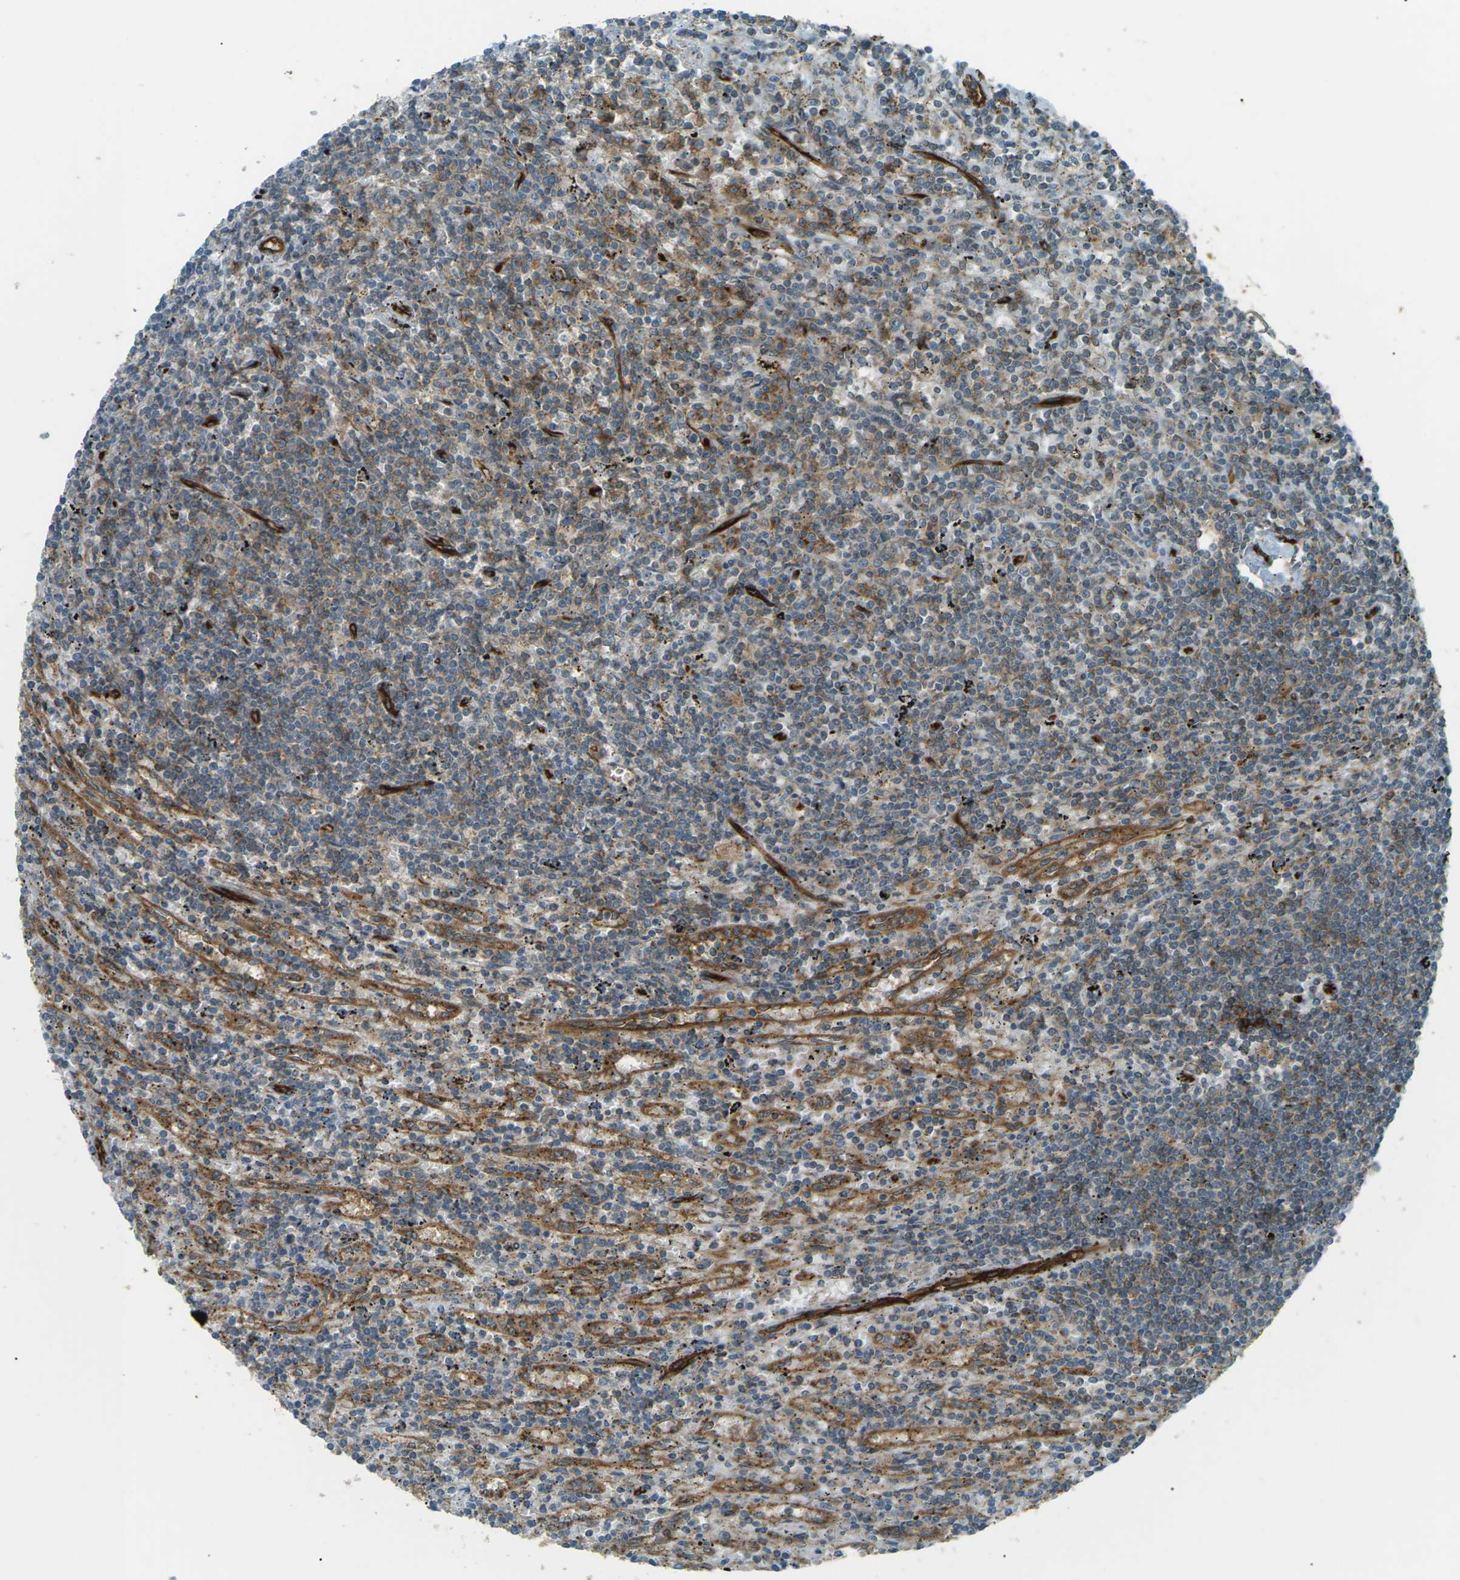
{"staining": {"intensity": "moderate", "quantity": "<25%", "location": "cytoplasmic/membranous"}, "tissue": "lymphoma", "cell_type": "Tumor cells", "image_type": "cancer", "snomed": [{"axis": "morphology", "description": "Malignant lymphoma, non-Hodgkin's type, Low grade"}, {"axis": "topography", "description": "Spleen"}], "caption": "IHC of lymphoma demonstrates low levels of moderate cytoplasmic/membranous expression in about <25% of tumor cells.", "gene": "S1PR1", "patient": {"sex": "male", "age": 76}}